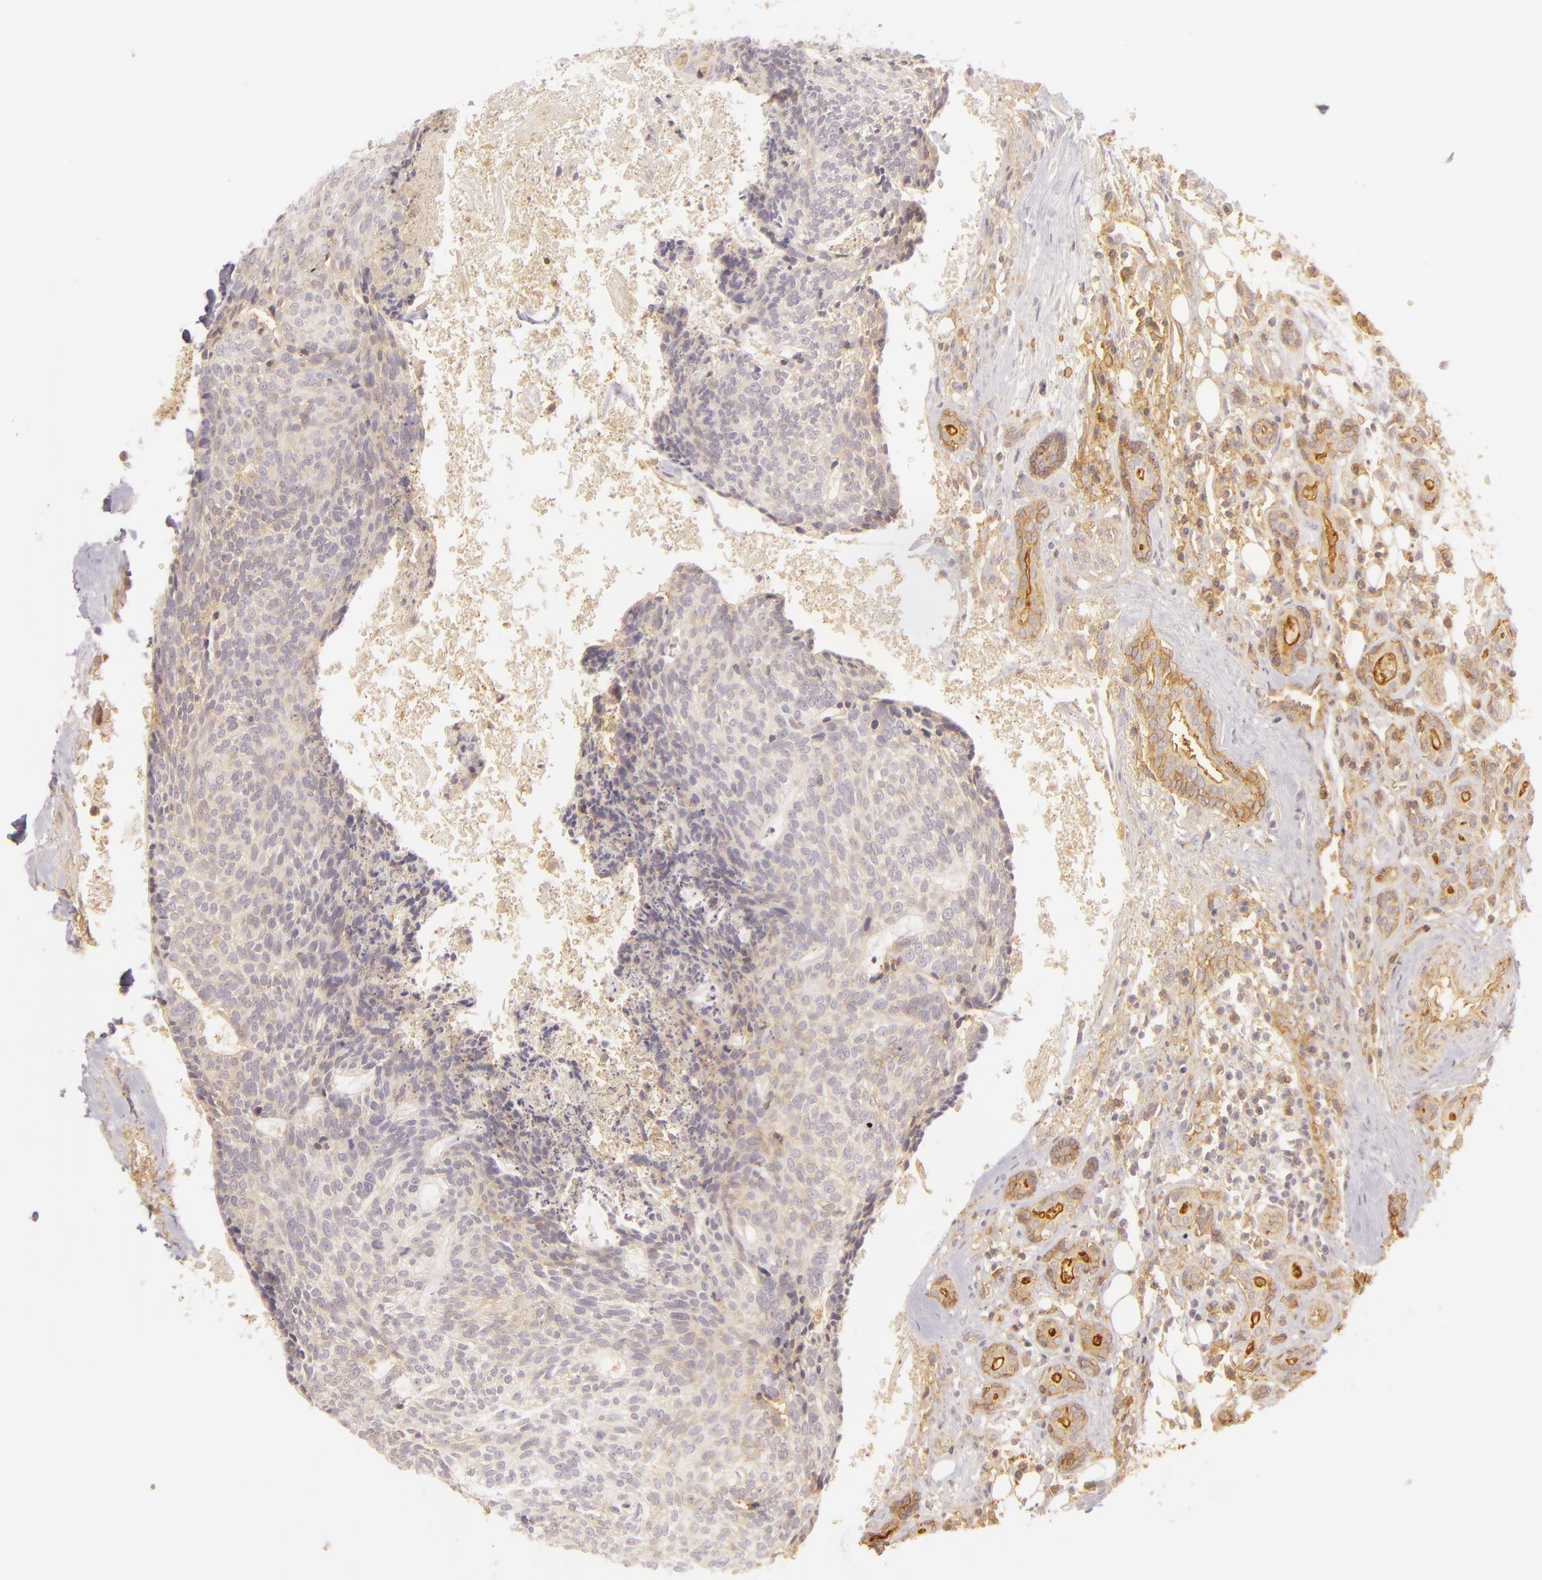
{"staining": {"intensity": "negative", "quantity": "none", "location": "none"}, "tissue": "head and neck cancer", "cell_type": "Tumor cells", "image_type": "cancer", "snomed": [{"axis": "morphology", "description": "Squamous cell carcinoma, NOS"}, {"axis": "topography", "description": "Salivary gland"}, {"axis": "topography", "description": "Head-Neck"}], "caption": "Immunohistochemistry (IHC) of head and neck cancer demonstrates no expression in tumor cells.", "gene": "CD59", "patient": {"sex": "male", "age": 70}}